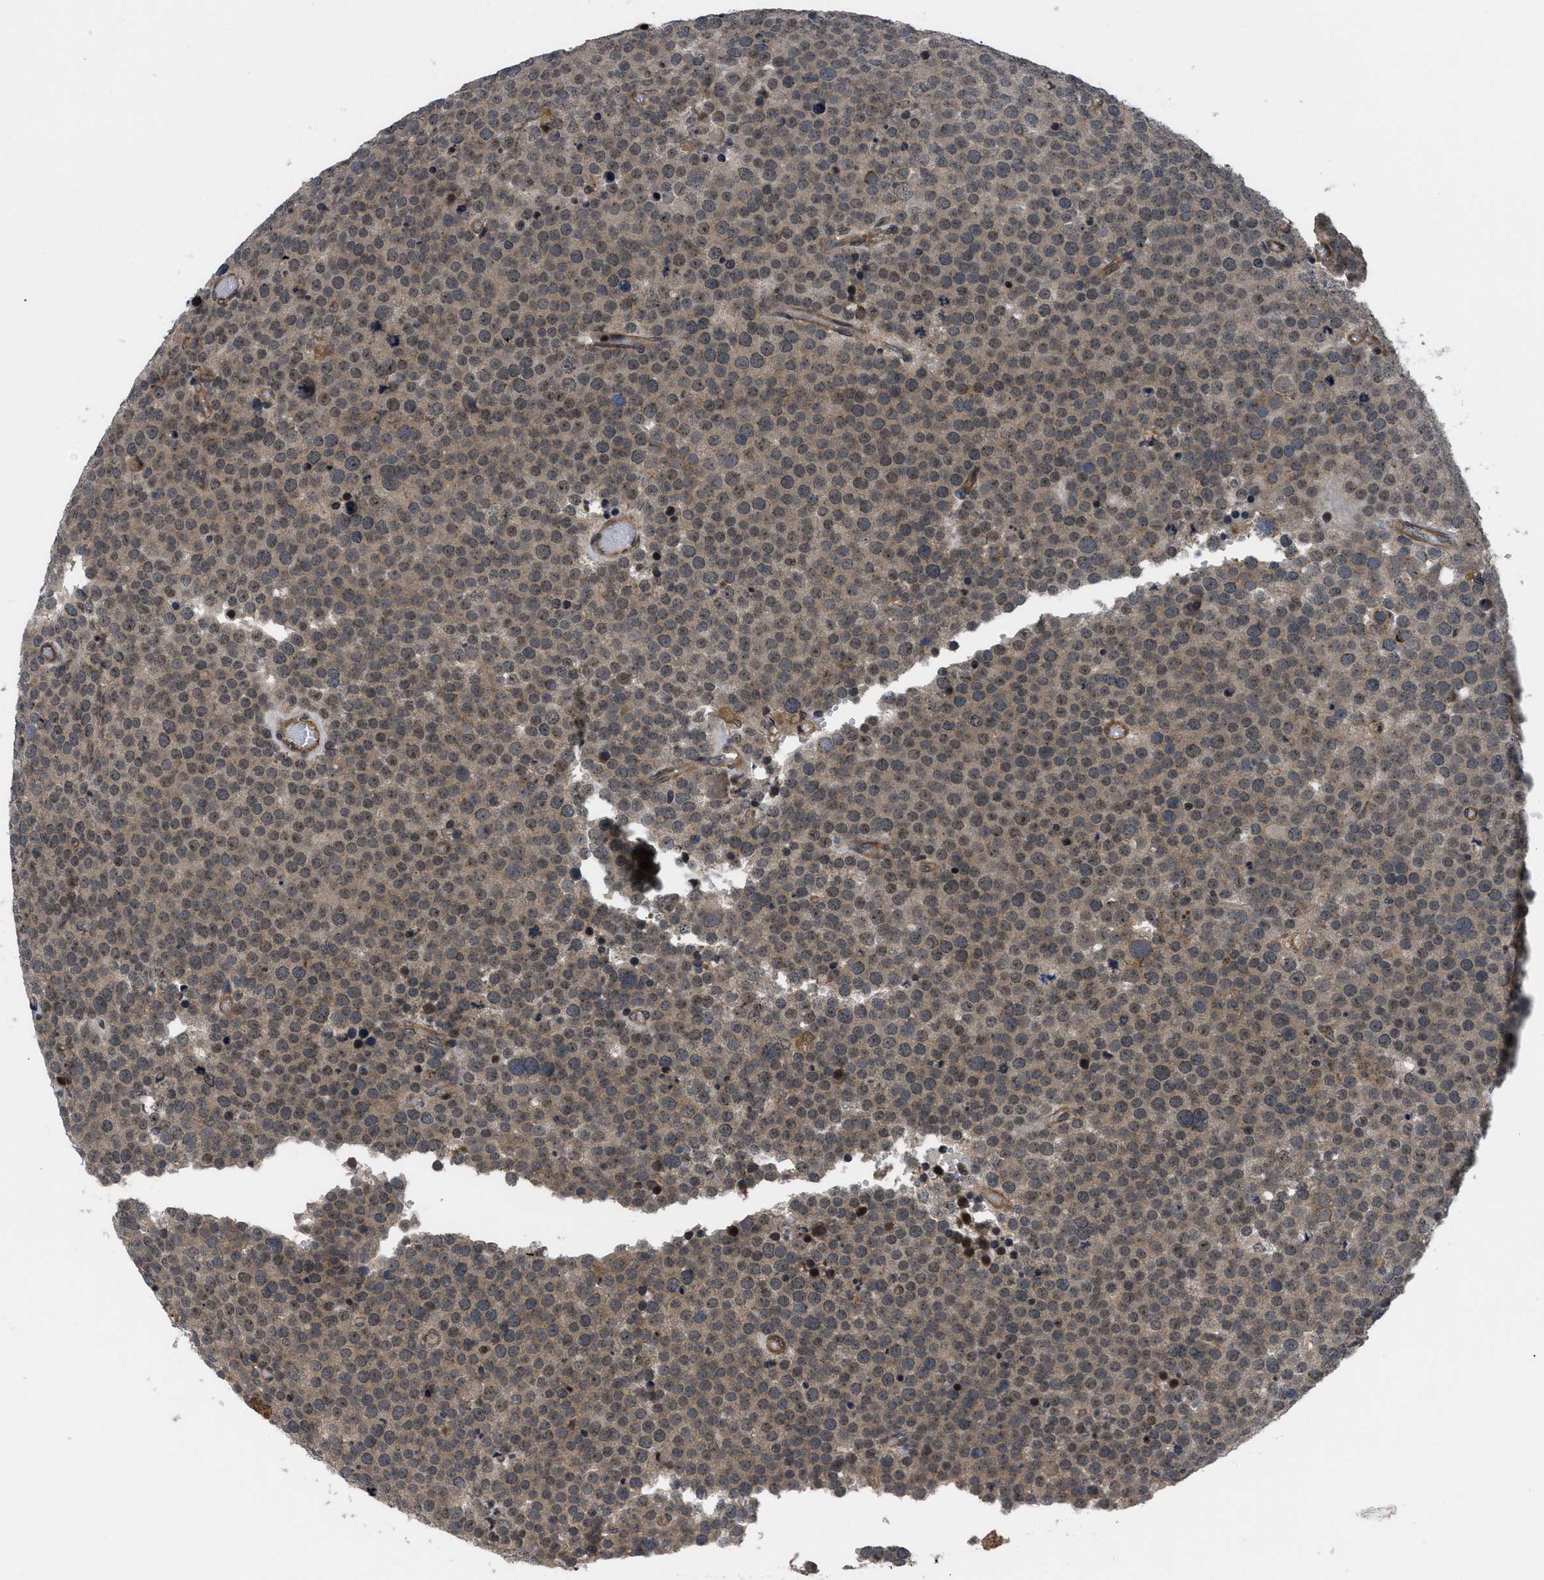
{"staining": {"intensity": "weak", "quantity": ">75%", "location": "cytoplasmic/membranous"}, "tissue": "testis cancer", "cell_type": "Tumor cells", "image_type": "cancer", "snomed": [{"axis": "morphology", "description": "Normal tissue, NOS"}, {"axis": "morphology", "description": "Seminoma, NOS"}, {"axis": "topography", "description": "Testis"}], "caption": "Human testis cancer stained with a protein marker demonstrates weak staining in tumor cells.", "gene": "DNAJC14", "patient": {"sex": "male", "age": 71}}